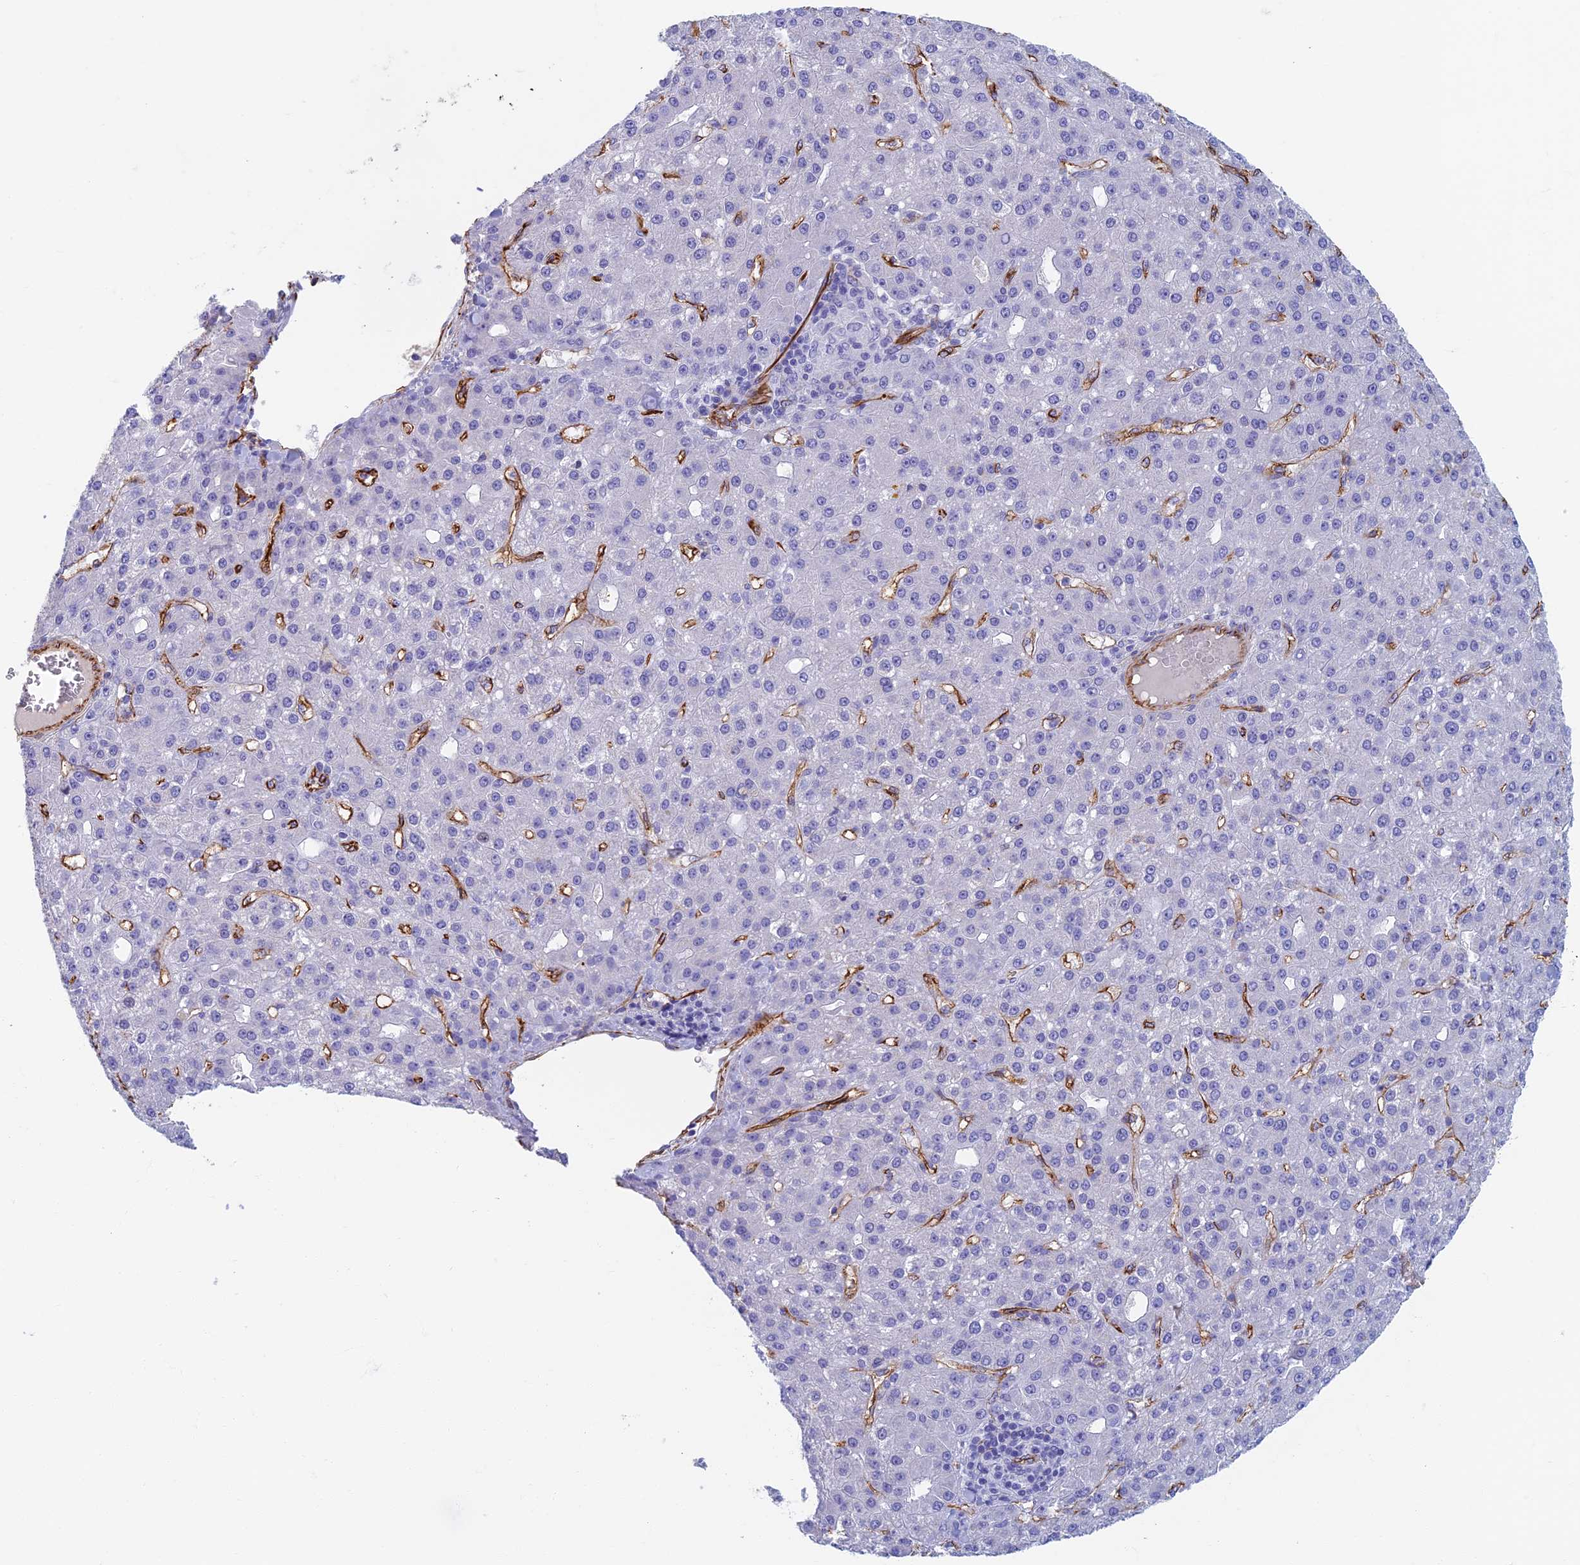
{"staining": {"intensity": "negative", "quantity": "none", "location": "none"}, "tissue": "liver cancer", "cell_type": "Tumor cells", "image_type": "cancer", "snomed": [{"axis": "morphology", "description": "Carcinoma, Hepatocellular, NOS"}, {"axis": "topography", "description": "Liver"}], "caption": "This is an IHC photomicrograph of liver hepatocellular carcinoma. There is no expression in tumor cells.", "gene": "ETFRF1", "patient": {"sex": "male", "age": 67}}